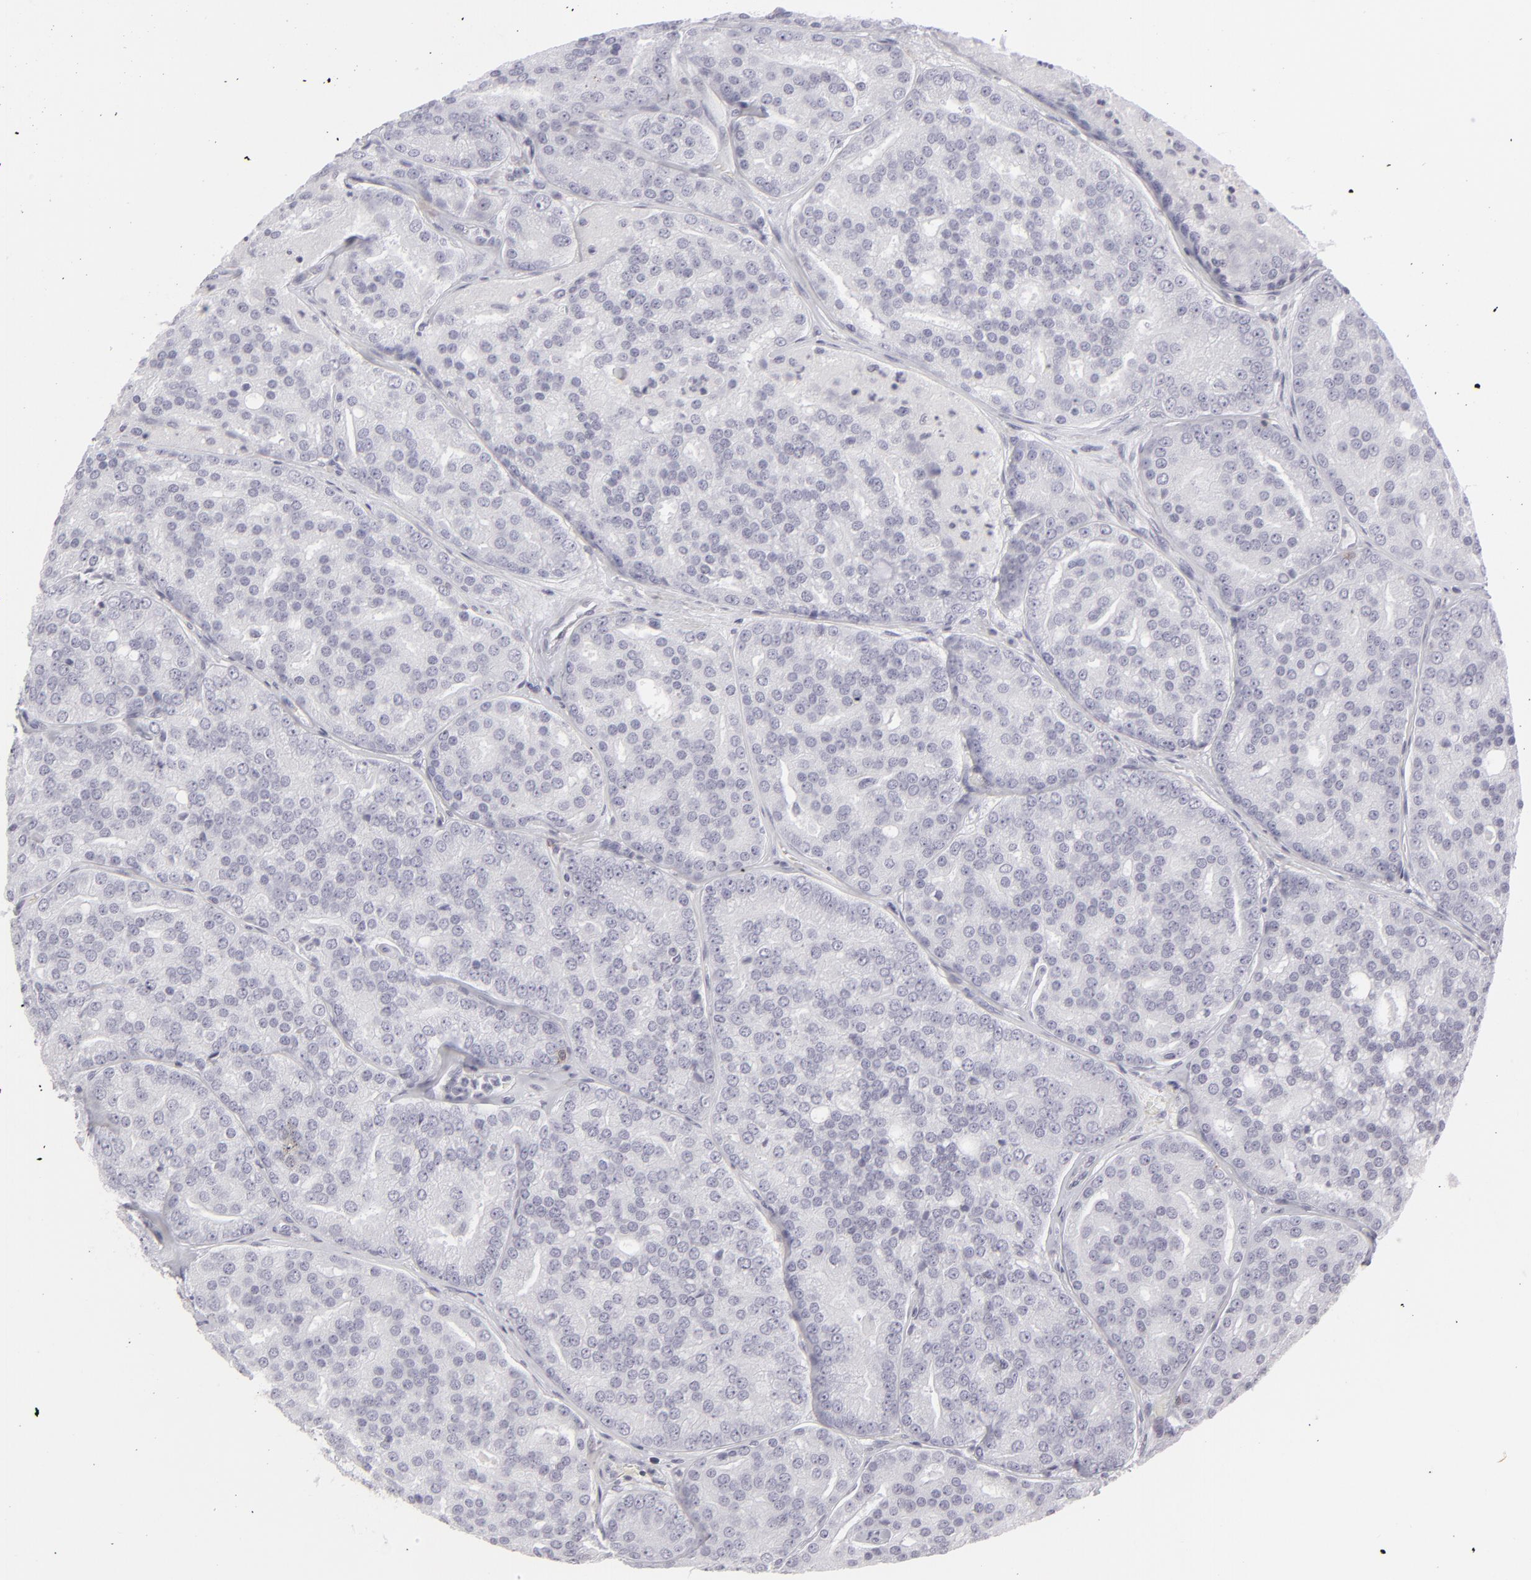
{"staining": {"intensity": "negative", "quantity": "none", "location": "none"}, "tissue": "prostate cancer", "cell_type": "Tumor cells", "image_type": "cancer", "snomed": [{"axis": "morphology", "description": "Adenocarcinoma, High grade"}, {"axis": "topography", "description": "Prostate"}], "caption": "There is no significant positivity in tumor cells of prostate adenocarcinoma (high-grade). The staining was performed using DAB to visualize the protein expression in brown, while the nuclei were stained in blue with hematoxylin (Magnification: 20x).", "gene": "CD7", "patient": {"sex": "male", "age": 64}}